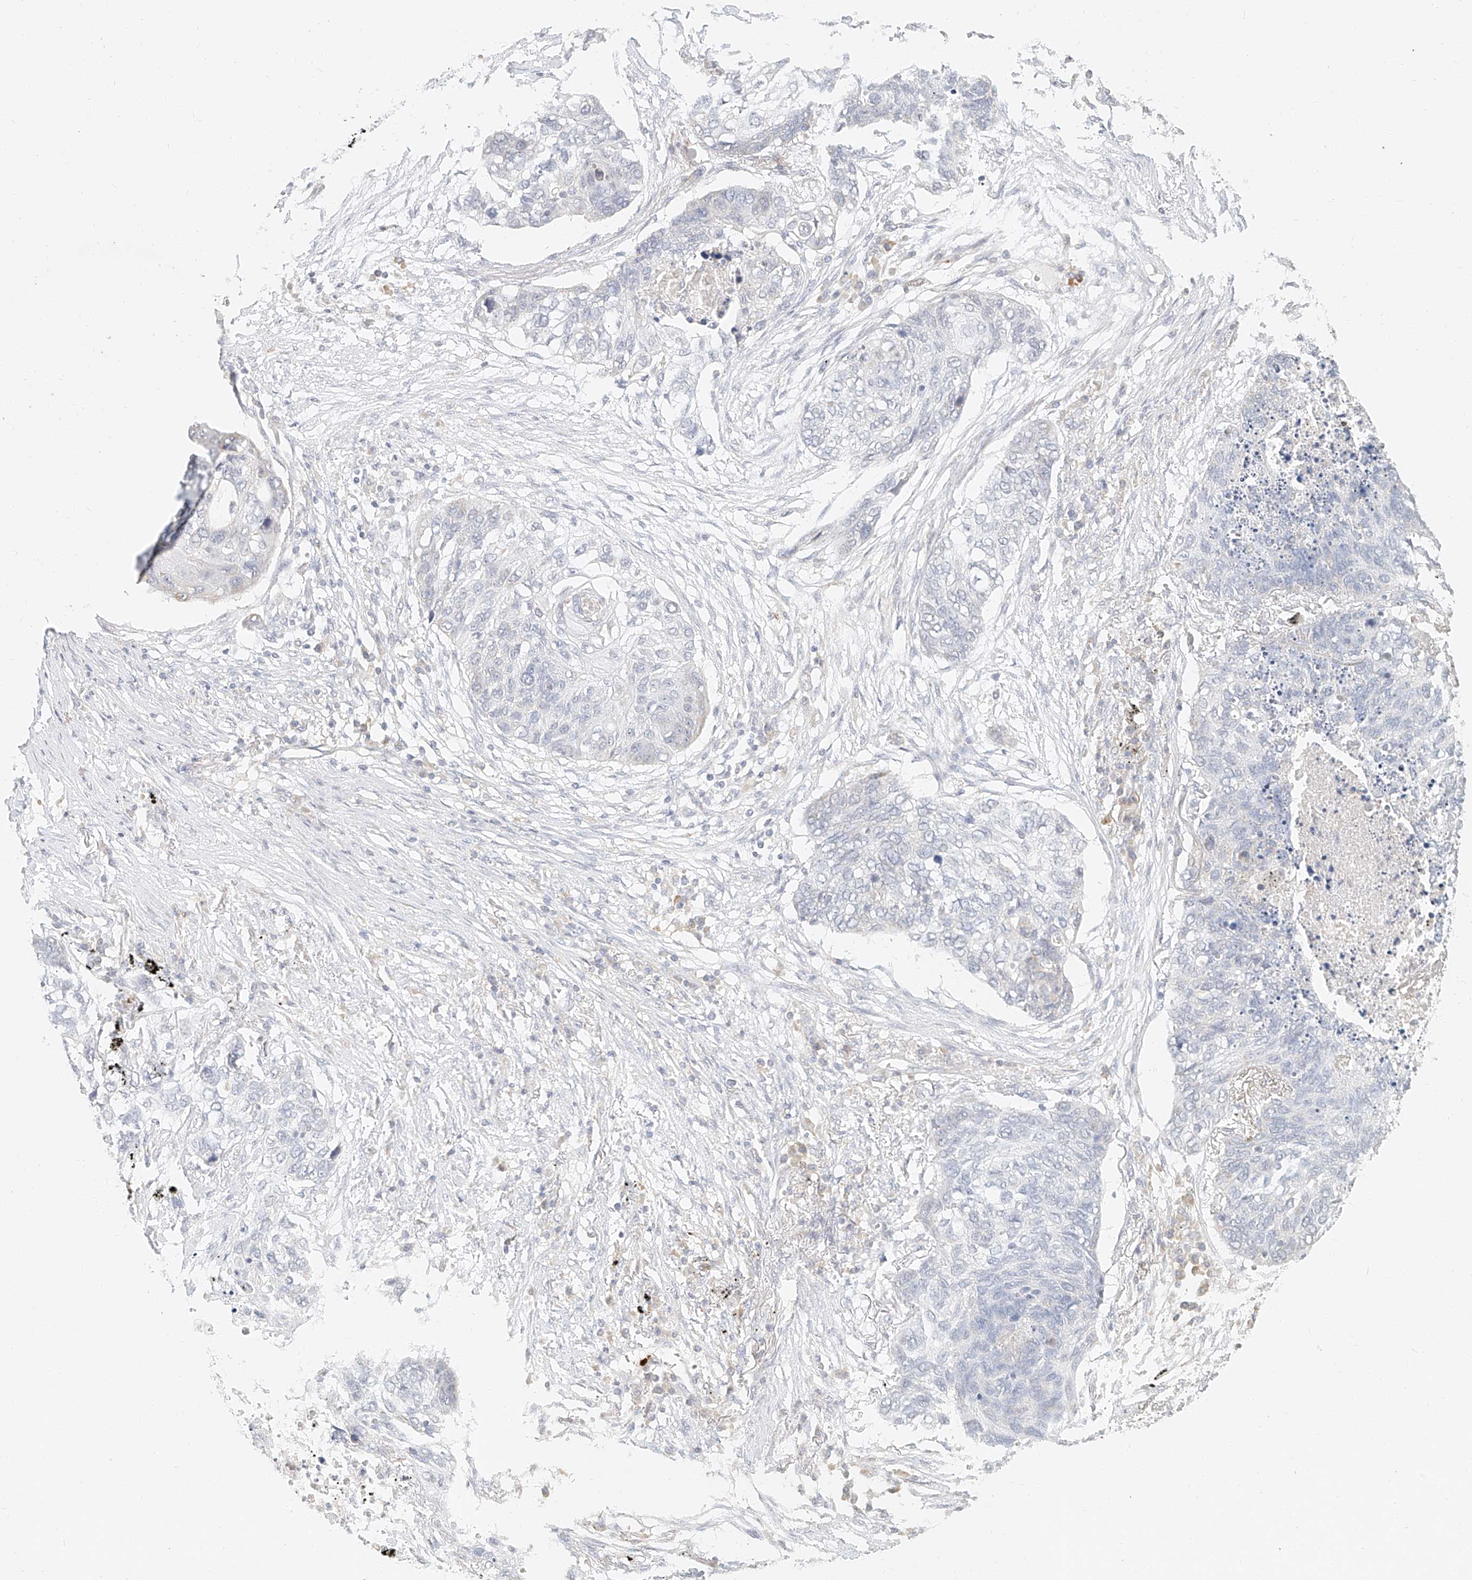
{"staining": {"intensity": "negative", "quantity": "none", "location": "none"}, "tissue": "lung cancer", "cell_type": "Tumor cells", "image_type": "cancer", "snomed": [{"axis": "morphology", "description": "Squamous cell carcinoma, NOS"}, {"axis": "topography", "description": "Lung"}], "caption": "IHC image of squamous cell carcinoma (lung) stained for a protein (brown), which demonstrates no positivity in tumor cells.", "gene": "CXorf58", "patient": {"sex": "female", "age": 63}}